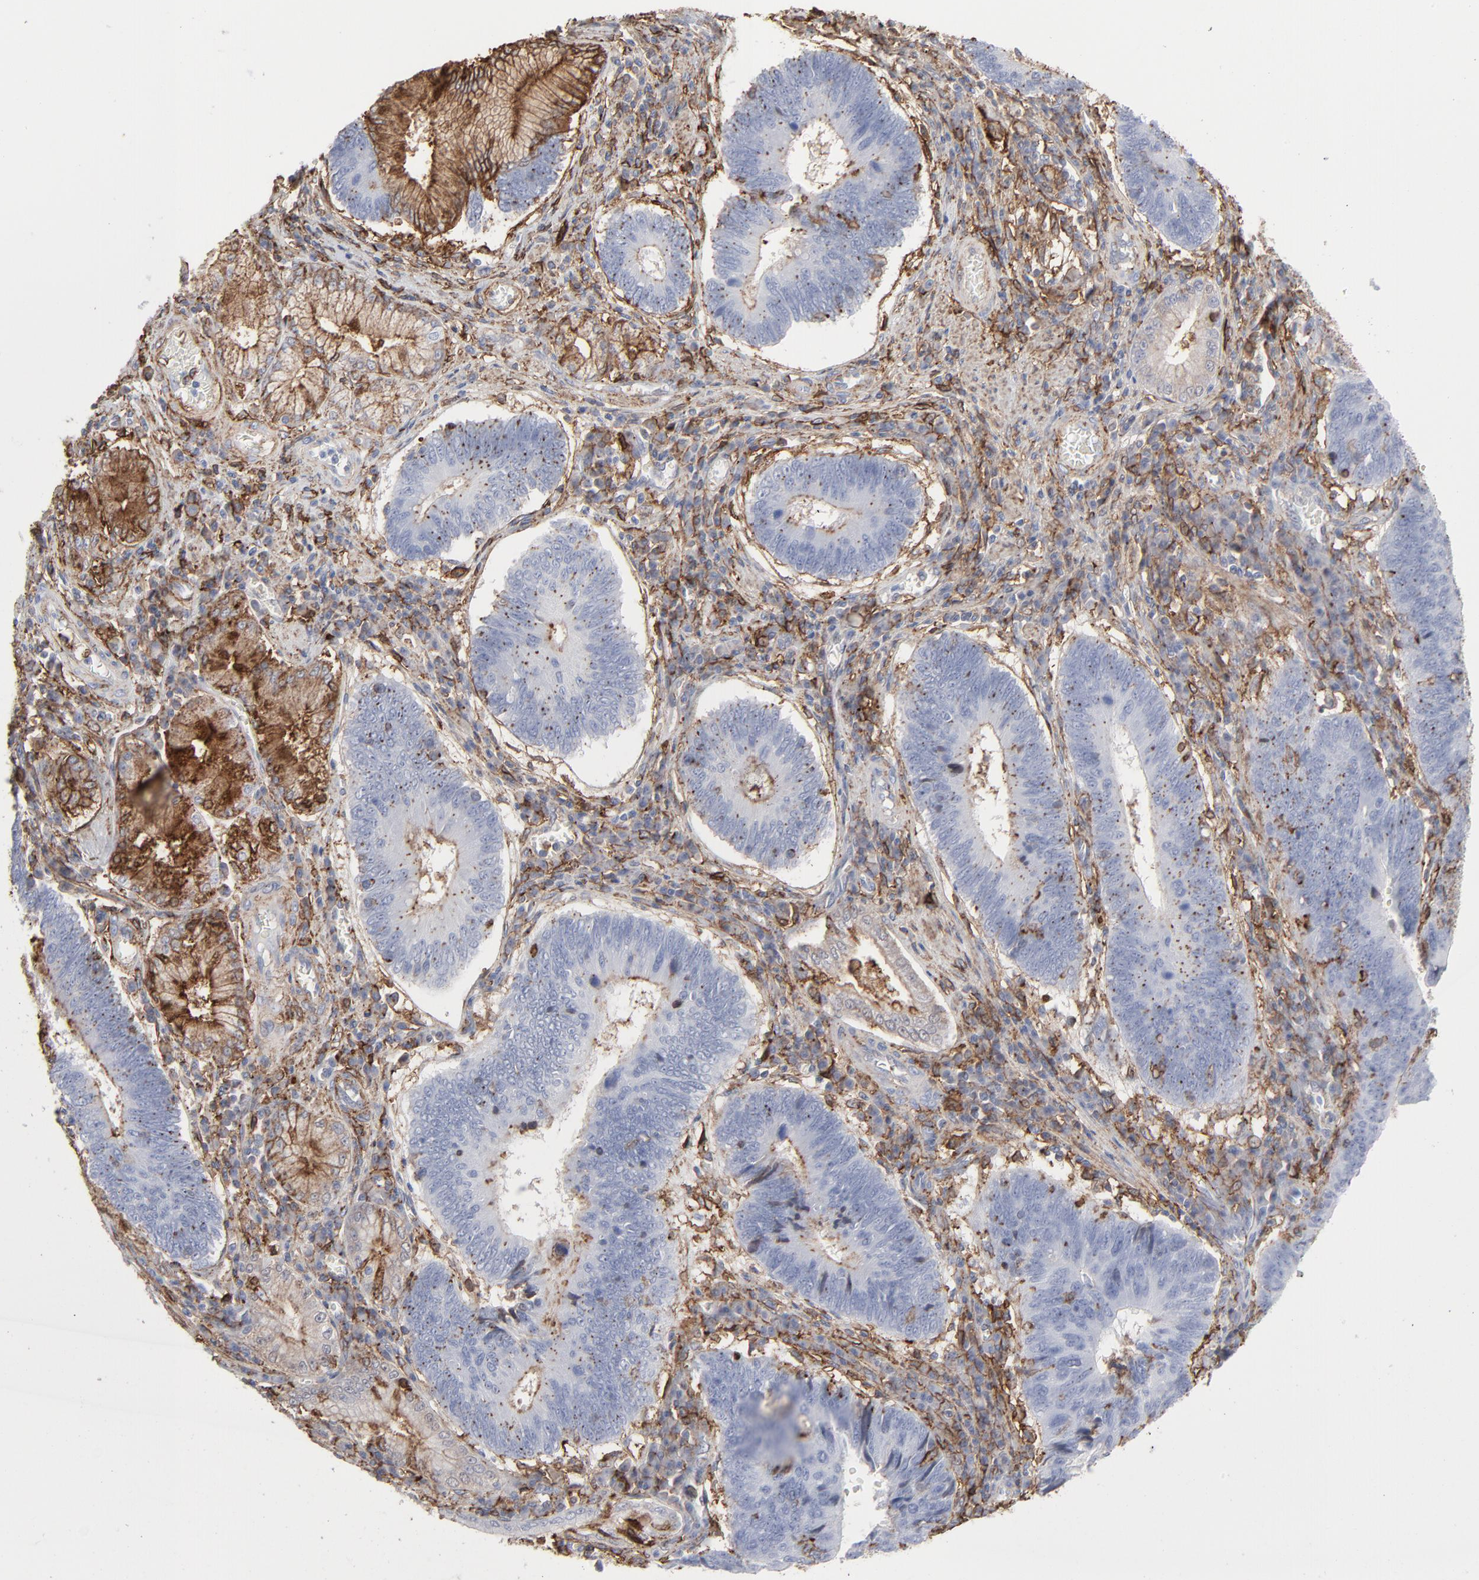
{"staining": {"intensity": "moderate", "quantity": "<25%", "location": "cytoplasmic/membranous"}, "tissue": "stomach cancer", "cell_type": "Tumor cells", "image_type": "cancer", "snomed": [{"axis": "morphology", "description": "Adenocarcinoma, NOS"}, {"axis": "topography", "description": "Stomach"}], "caption": "This micrograph exhibits immunohistochemistry (IHC) staining of human stomach cancer, with low moderate cytoplasmic/membranous staining in about <25% of tumor cells.", "gene": "ANXA5", "patient": {"sex": "male", "age": 59}}